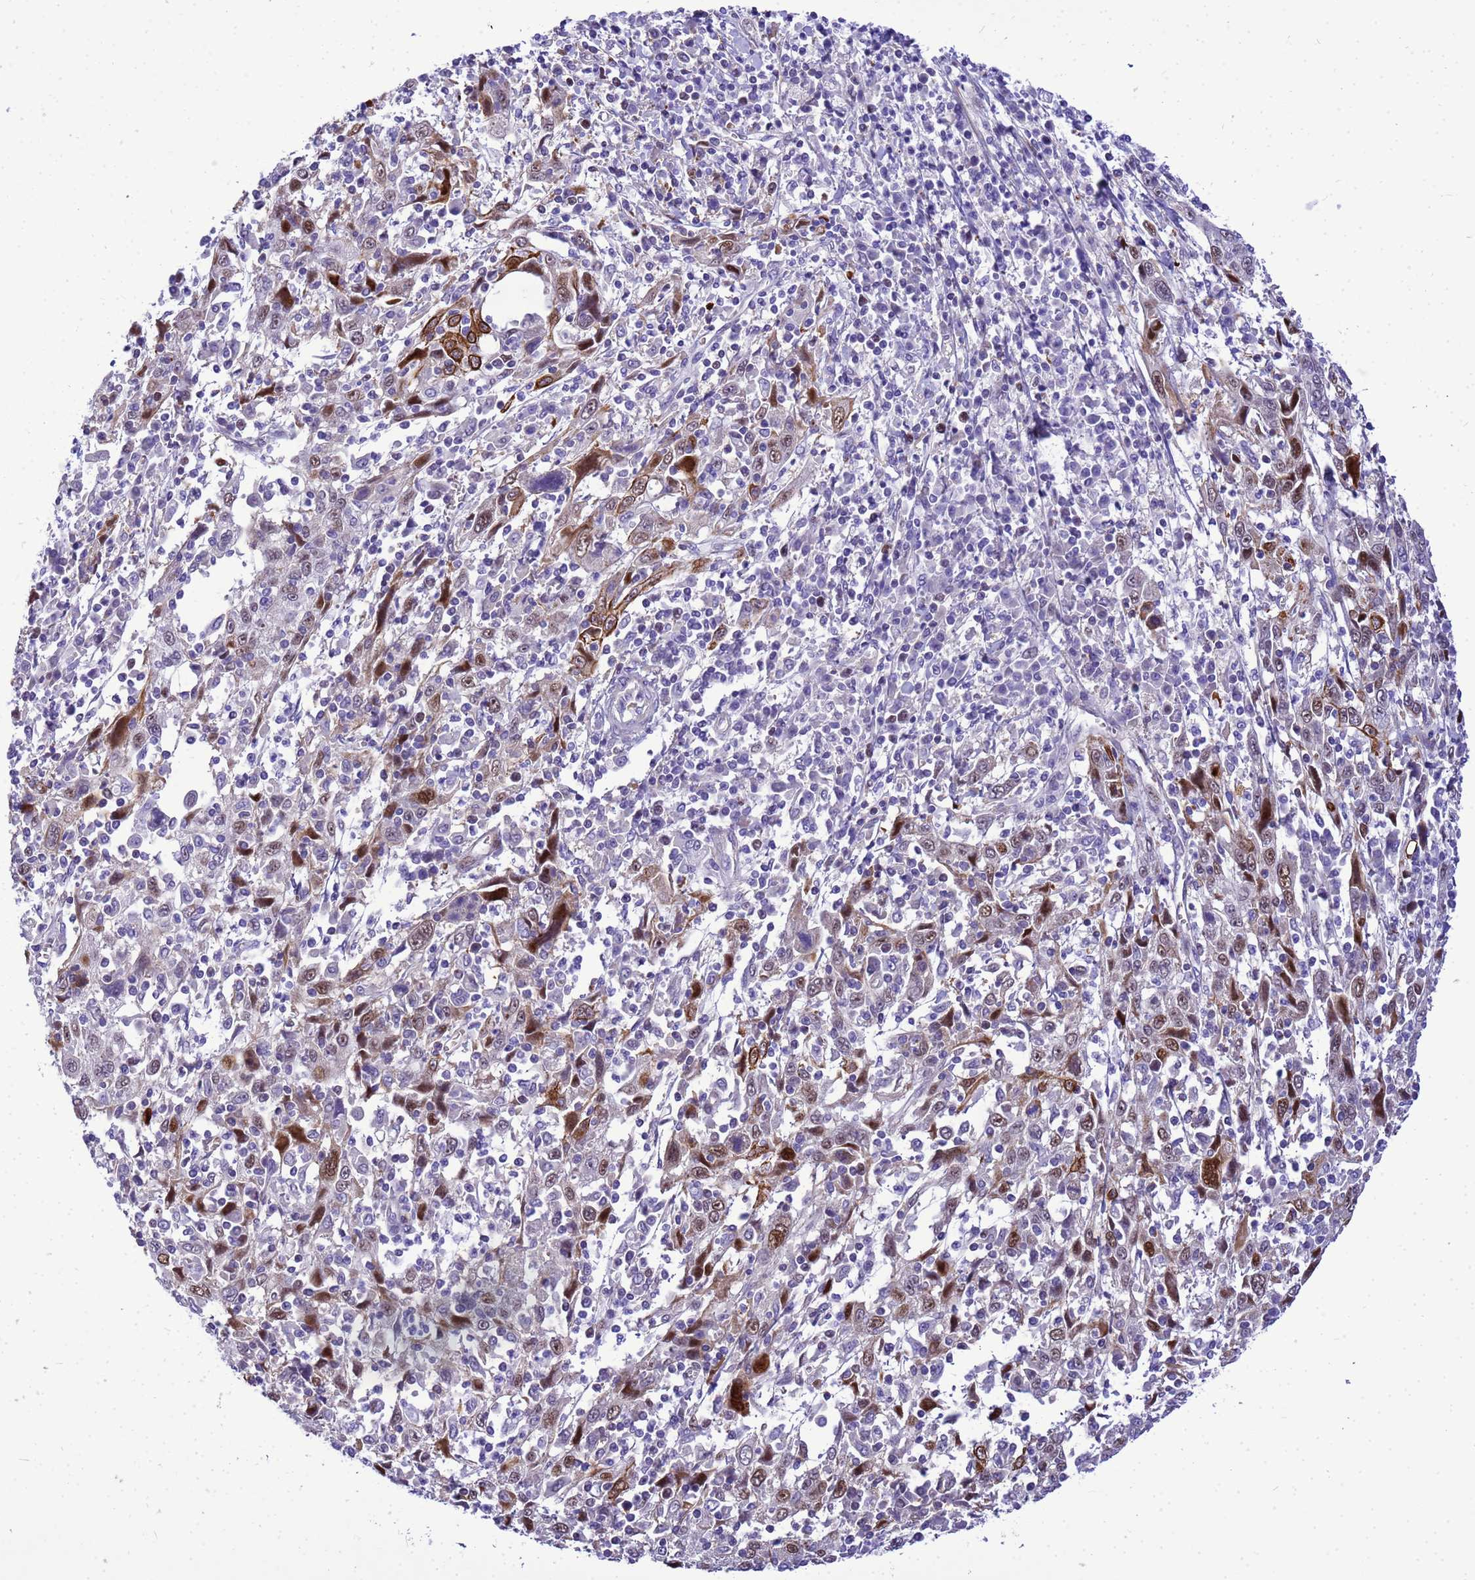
{"staining": {"intensity": "strong", "quantity": "<25%", "location": "cytoplasmic/membranous,nuclear"}, "tissue": "cervical cancer", "cell_type": "Tumor cells", "image_type": "cancer", "snomed": [{"axis": "morphology", "description": "Squamous cell carcinoma, NOS"}, {"axis": "topography", "description": "Cervix"}], "caption": "Human squamous cell carcinoma (cervical) stained with a protein marker reveals strong staining in tumor cells.", "gene": "ADAMTS7", "patient": {"sex": "female", "age": 46}}